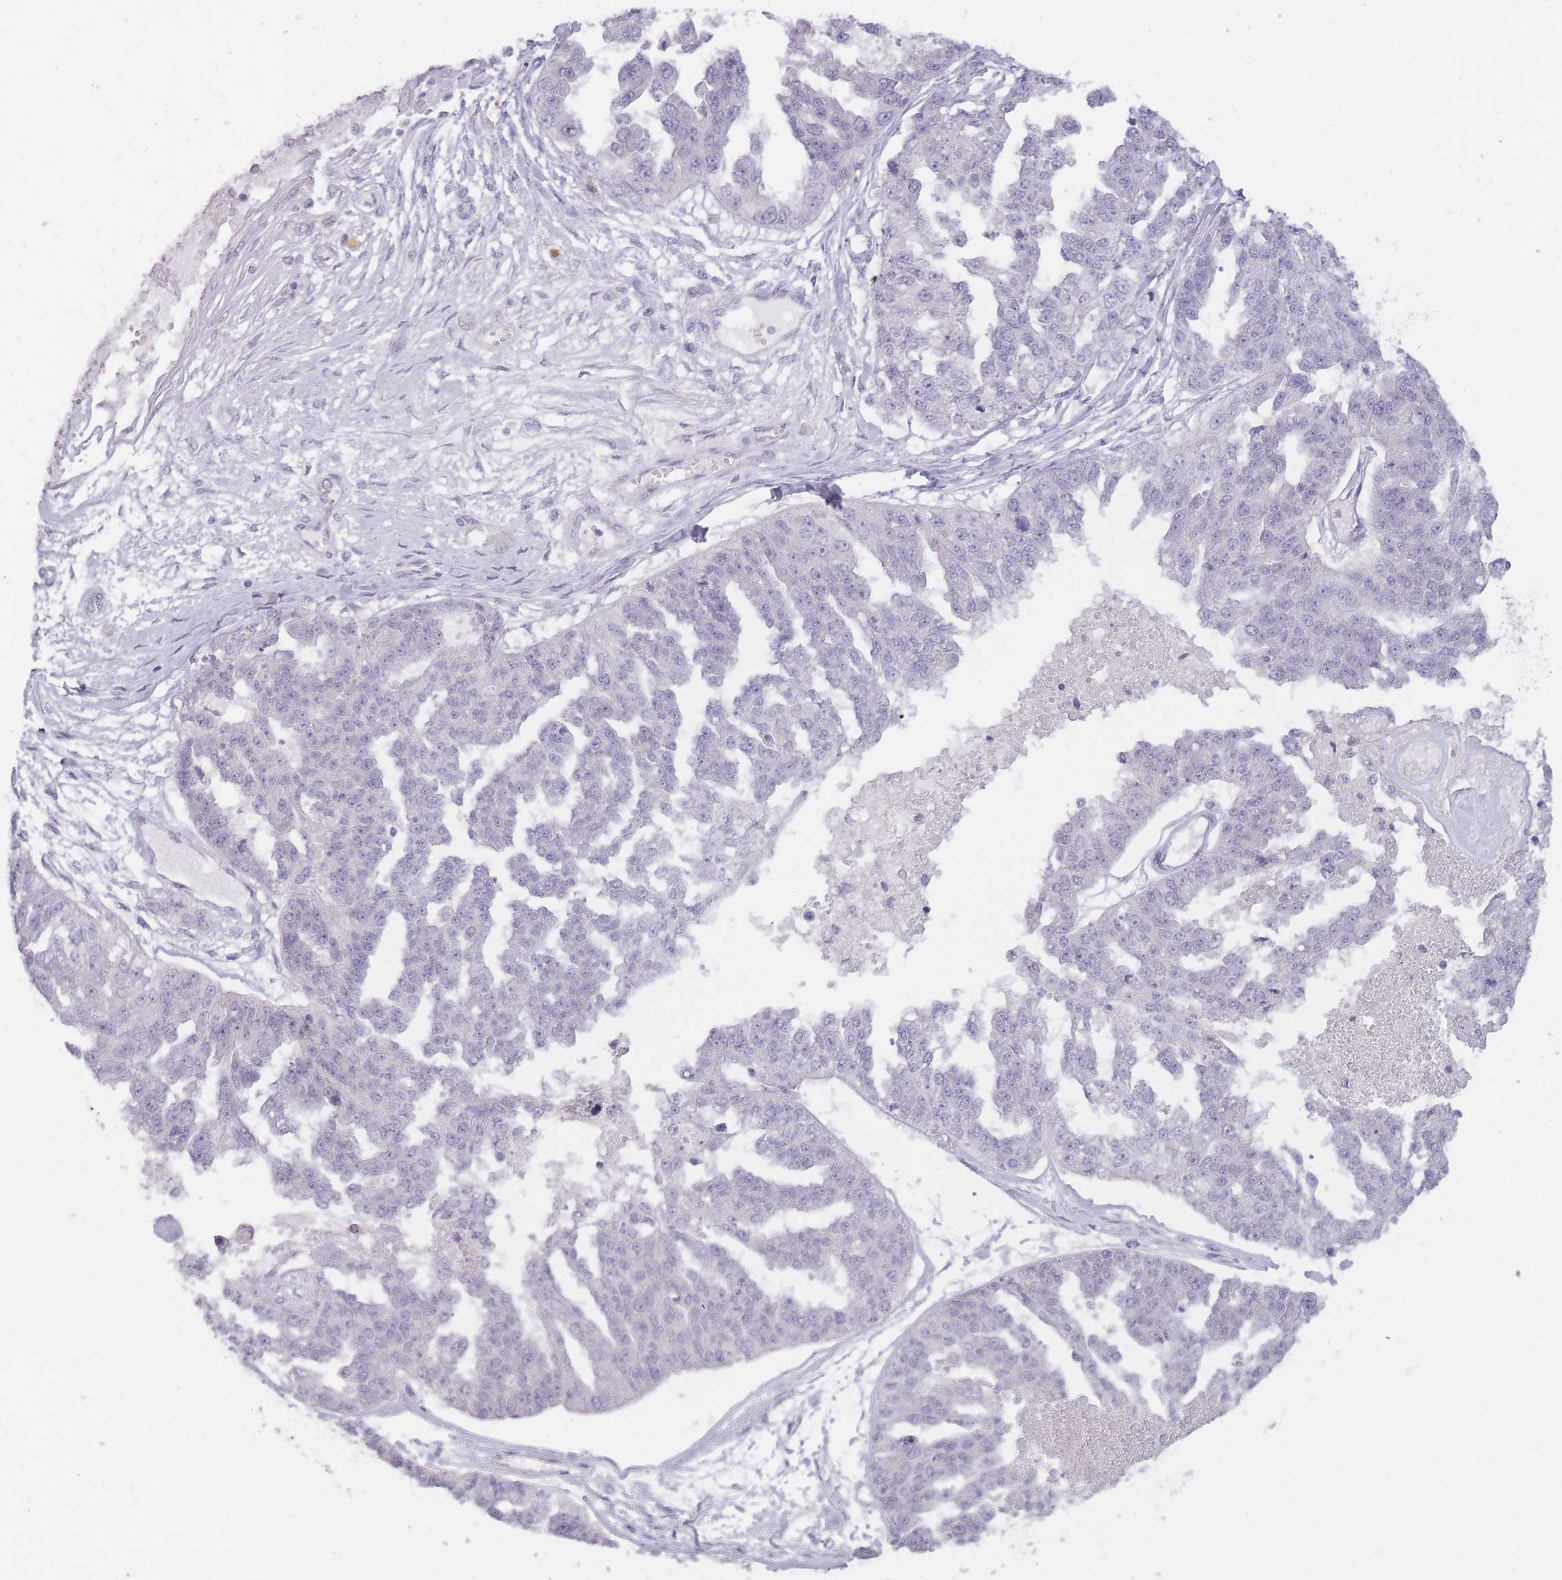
{"staining": {"intensity": "negative", "quantity": "none", "location": "none"}, "tissue": "ovarian cancer", "cell_type": "Tumor cells", "image_type": "cancer", "snomed": [{"axis": "morphology", "description": "Cystadenocarcinoma, serous, NOS"}, {"axis": "topography", "description": "Ovary"}], "caption": "The IHC histopathology image has no significant staining in tumor cells of ovarian cancer tissue.", "gene": "POMZP3", "patient": {"sex": "female", "age": 58}}